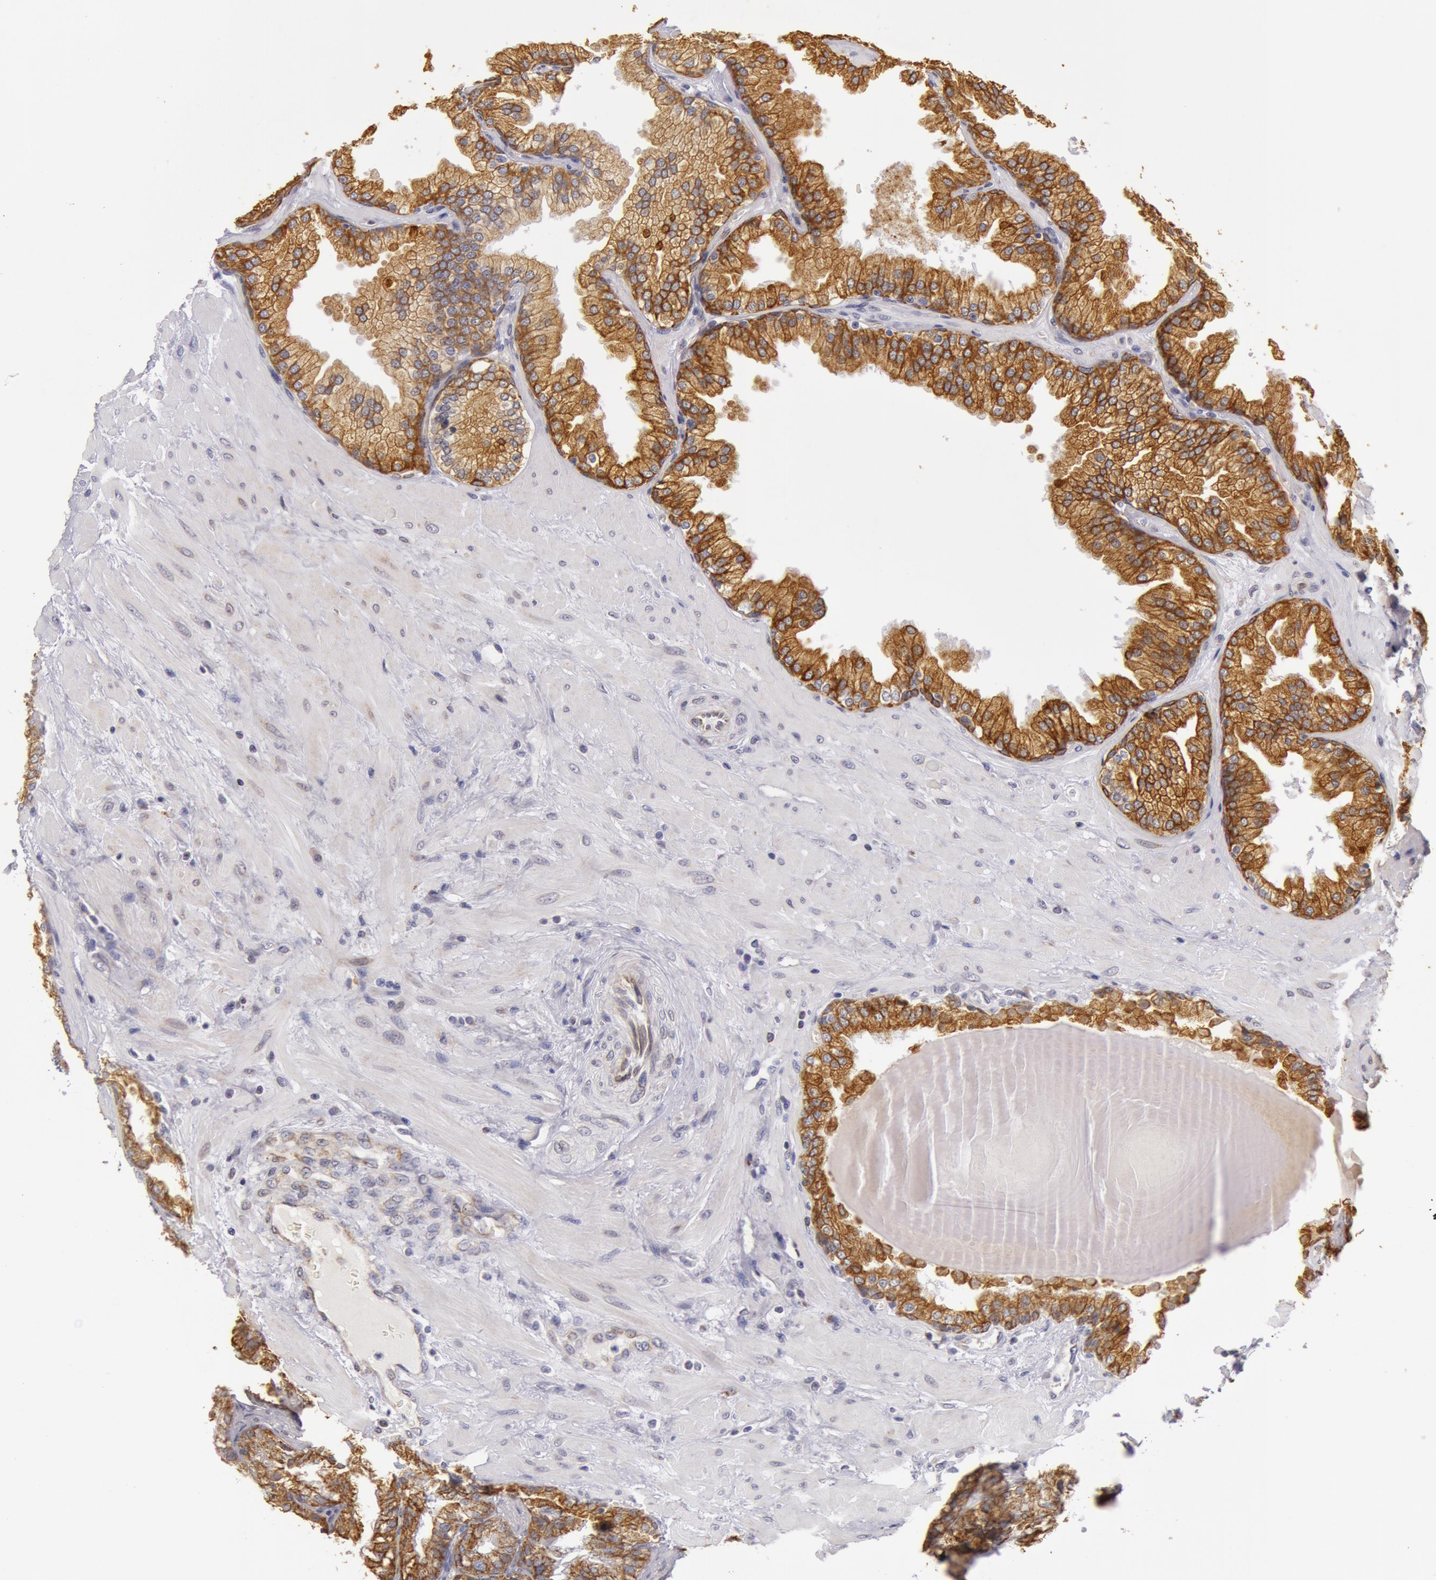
{"staining": {"intensity": "strong", "quantity": ">75%", "location": "cytoplasmic/membranous"}, "tissue": "prostate", "cell_type": "Glandular cells", "image_type": "normal", "snomed": [{"axis": "morphology", "description": "Normal tissue, NOS"}, {"axis": "topography", "description": "Prostate"}], "caption": "A high-resolution histopathology image shows immunohistochemistry staining of benign prostate, which exhibits strong cytoplasmic/membranous staining in approximately >75% of glandular cells. (IHC, brightfield microscopy, high magnification).", "gene": "KRT18", "patient": {"sex": "male", "age": 51}}